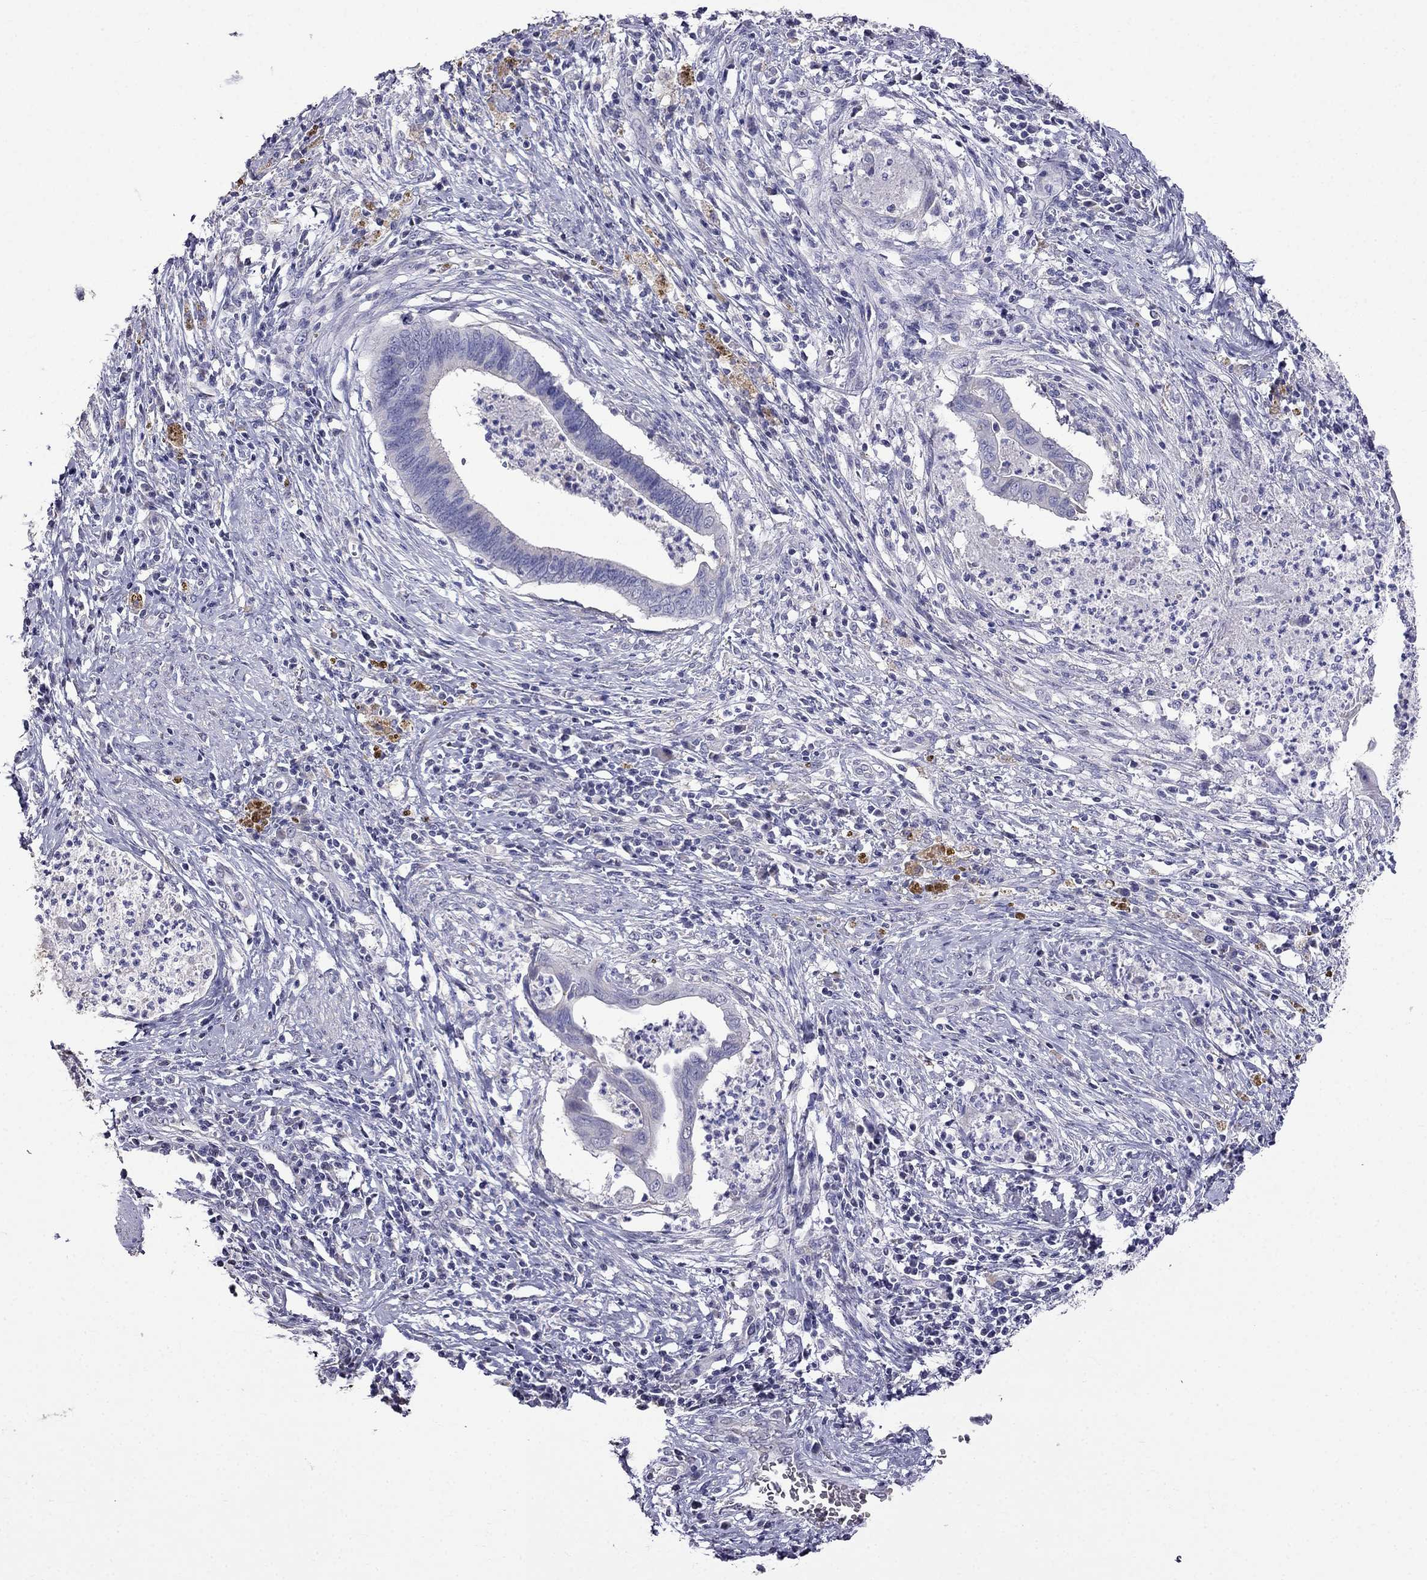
{"staining": {"intensity": "negative", "quantity": "none", "location": "none"}, "tissue": "cervical cancer", "cell_type": "Tumor cells", "image_type": "cancer", "snomed": [{"axis": "morphology", "description": "Adenocarcinoma, NOS"}, {"axis": "topography", "description": "Cervix"}], "caption": "Cervical cancer (adenocarcinoma) stained for a protein using immunohistochemistry (IHC) demonstrates no expression tumor cells.", "gene": "AK5", "patient": {"sex": "female", "age": 42}}